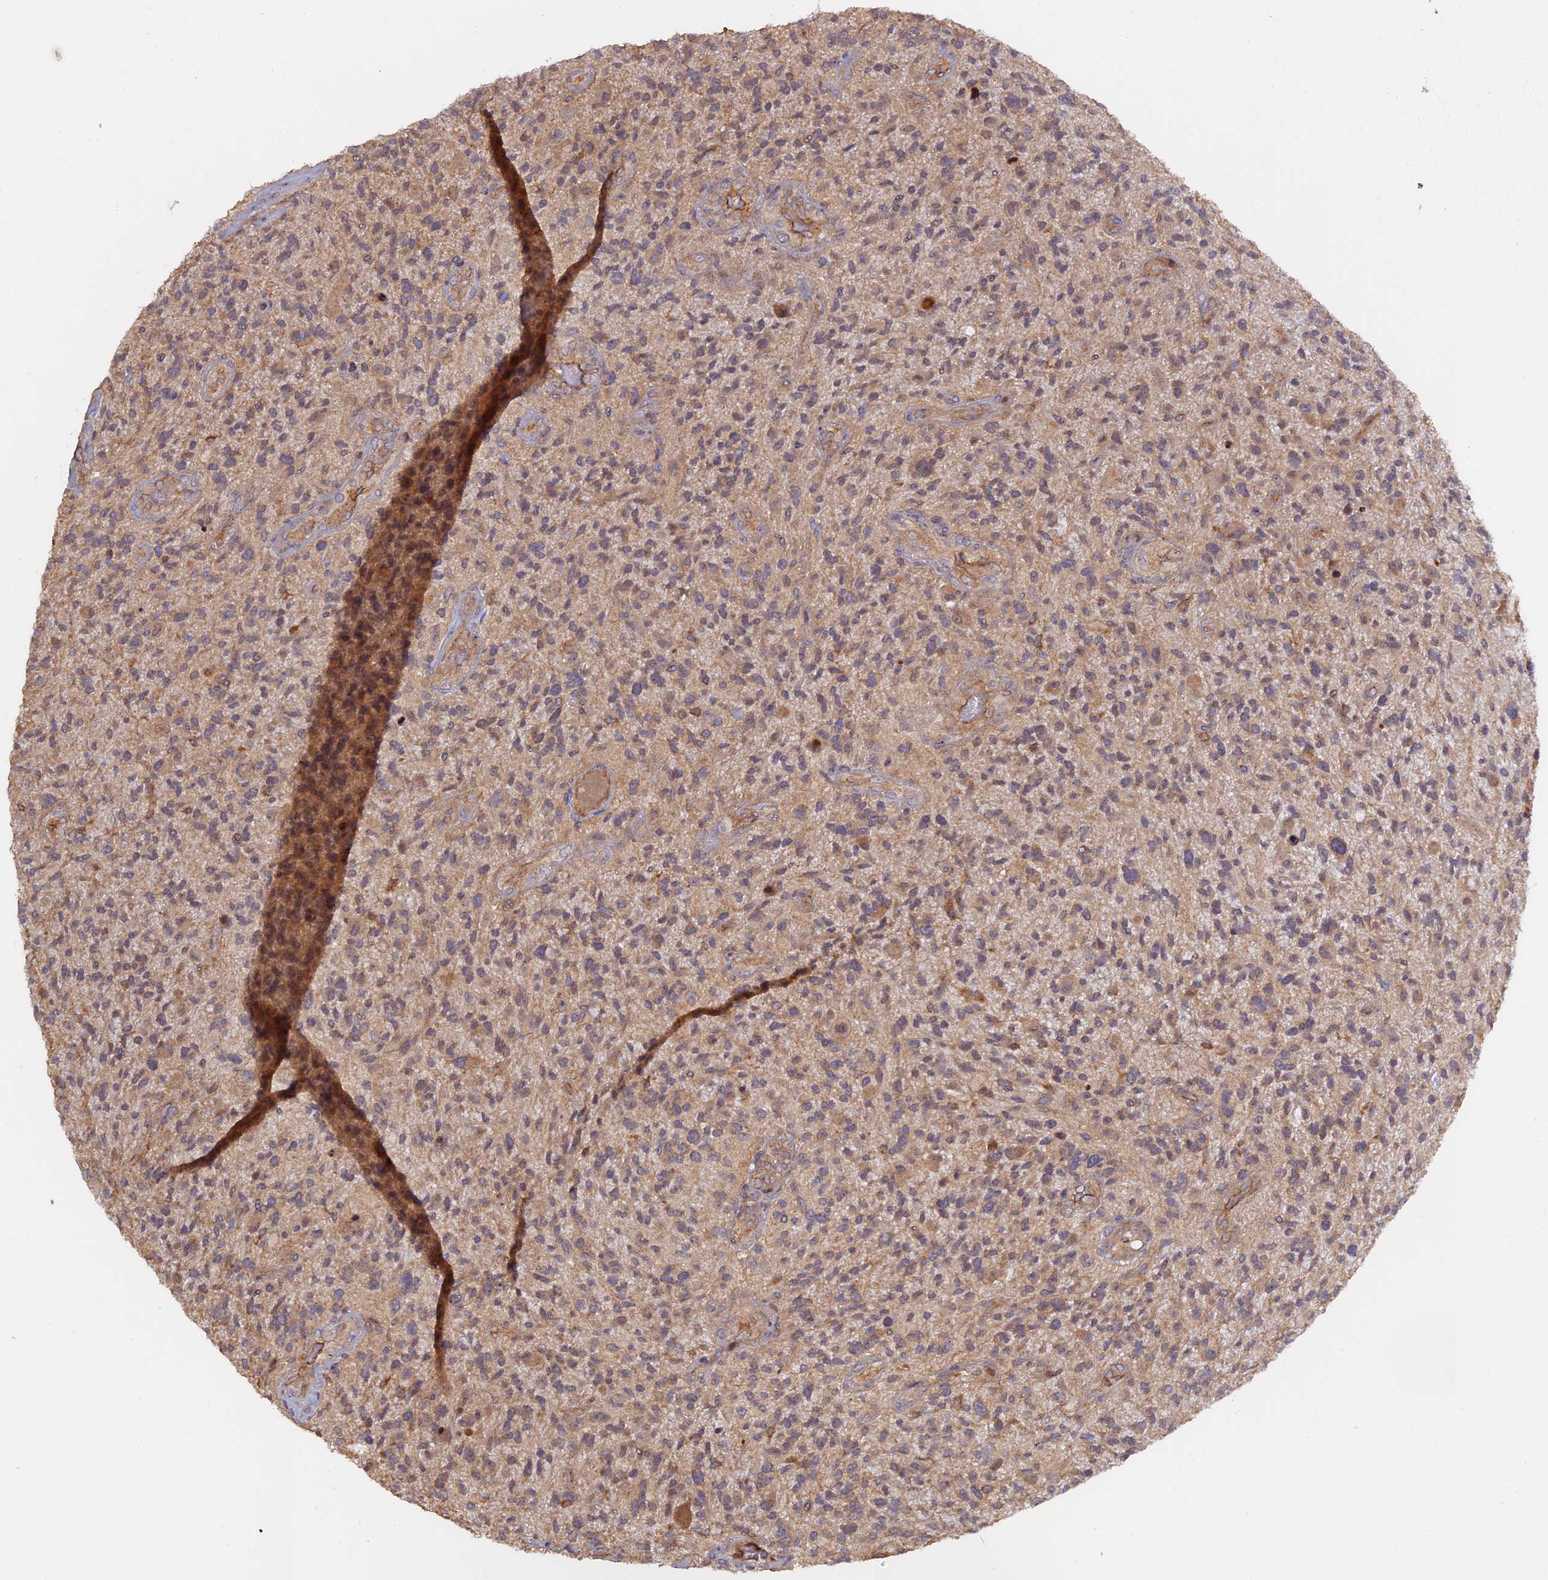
{"staining": {"intensity": "negative", "quantity": "none", "location": "none"}, "tissue": "glioma", "cell_type": "Tumor cells", "image_type": "cancer", "snomed": [{"axis": "morphology", "description": "Glioma, malignant, High grade"}, {"axis": "topography", "description": "Brain"}], "caption": "A high-resolution histopathology image shows immunohistochemistry staining of glioma, which displays no significant expression in tumor cells.", "gene": "FERMT1", "patient": {"sex": "male", "age": 47}}